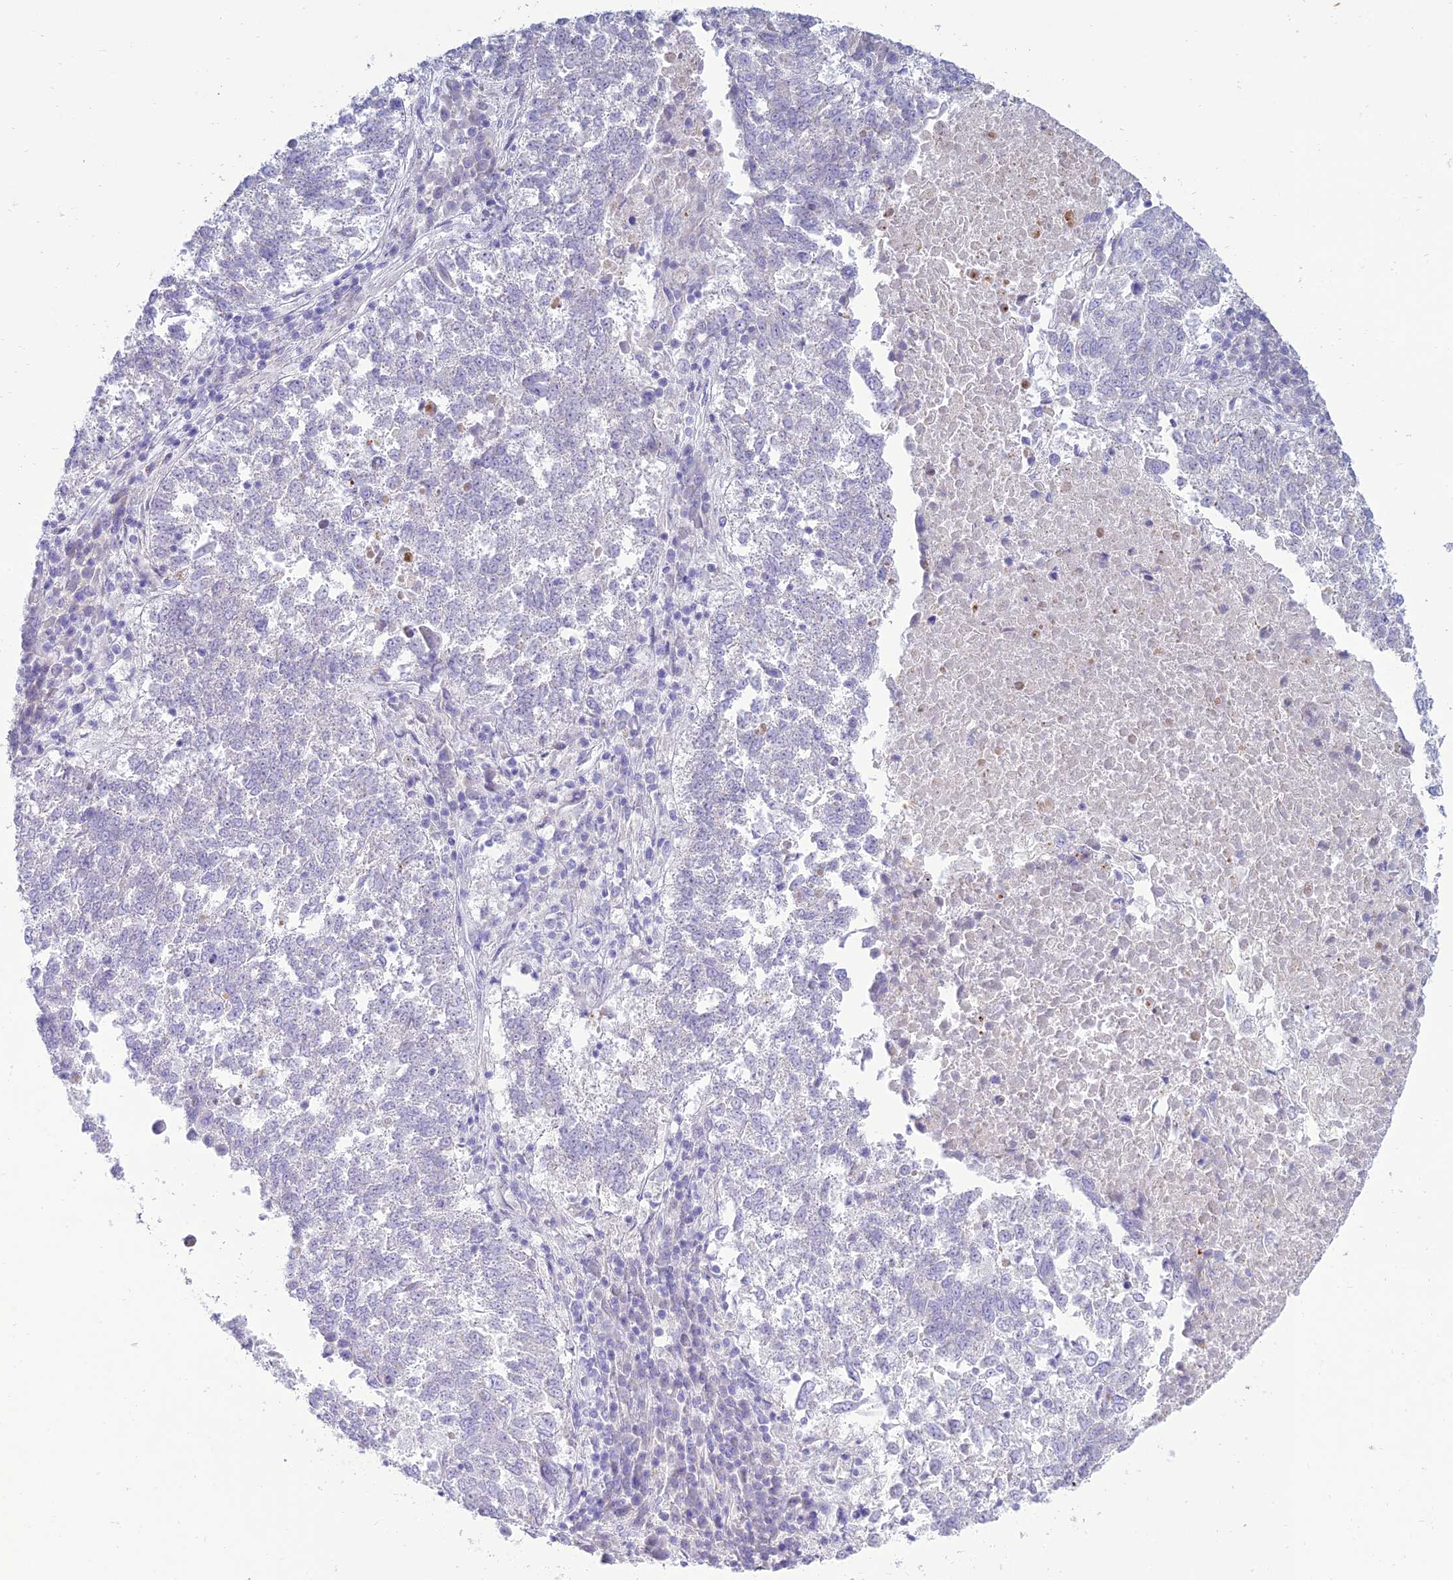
{"staining": {"intensity": "negative", "quantity": "none", "location": "none"}, "tissue": "lung cancer", "cell_type": "Tumor cells", "image_type": "cancer", "snomed": [{"axis": "morphology", "description": "Squamous cell carcinoma, NOS"}, {"axis": "topography", "description": "Lung"}], "caption": "There is no significant staining in tumor cells of lung cancer. (DAB (3,3'-diaminobenzidine) immunohistochemistry with hematoxylin counter stain).", "gene": "MAL2", "patient": {"sex": "male", "age": 73}}